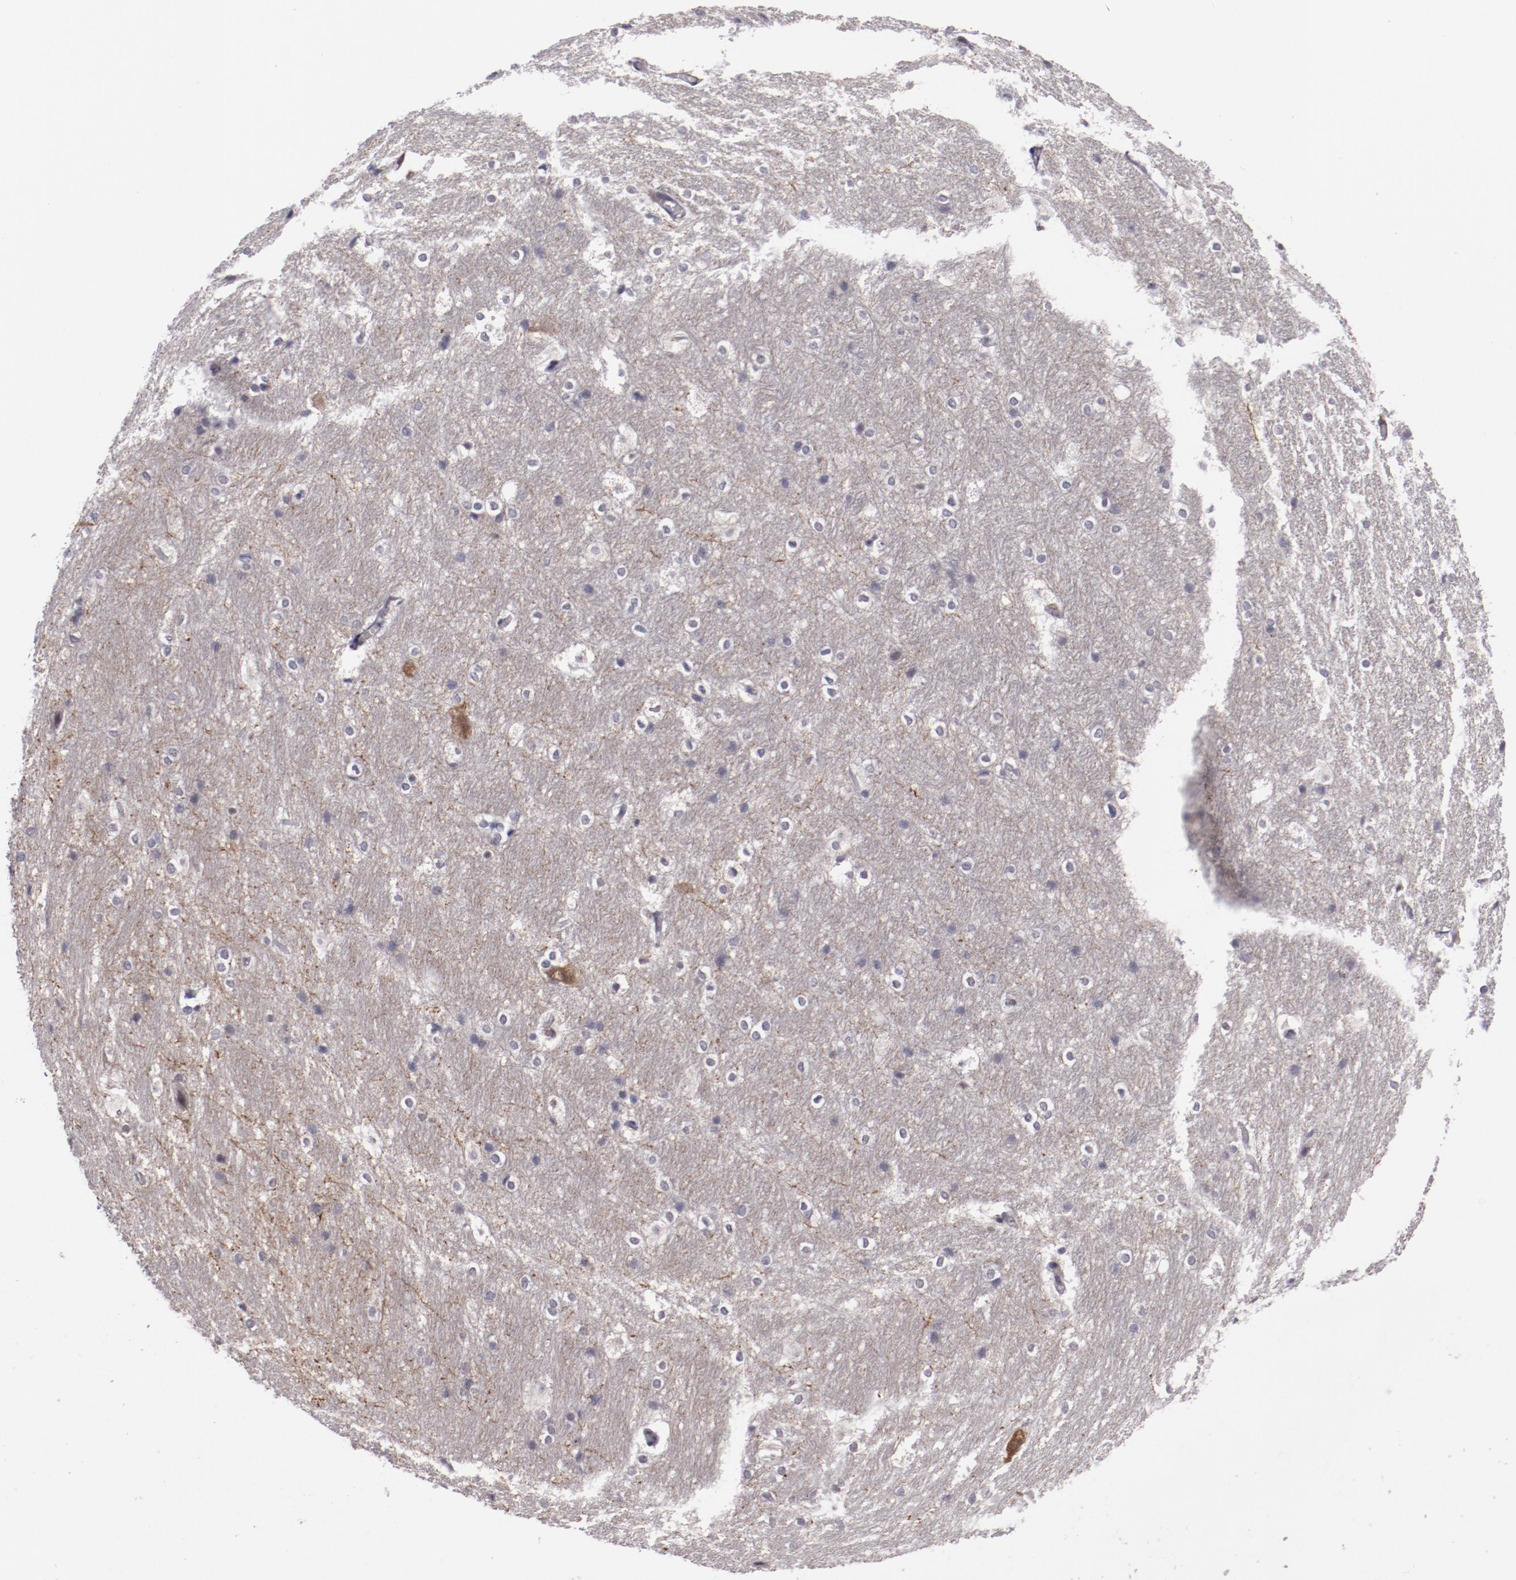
{"staining": {"intensity": "negative", "quantity": "none", "location": "none"}, "tissue": "hippocampus", "cell_type": "Glial cells", "image_type": "normal", "snomed": [{"axis": "morphology", "description": "Normal tissue, NOS"}, {"axis": "topography", "description": "Hippocampus"}], "caption": "Unremarkable hippocampus was stained to show a protein in brown. There is no significant positivity in glial cells. Nuclei are stained in blue.", "gene": "NRXN3", "patient": {"sex": "female", "age": 19}}